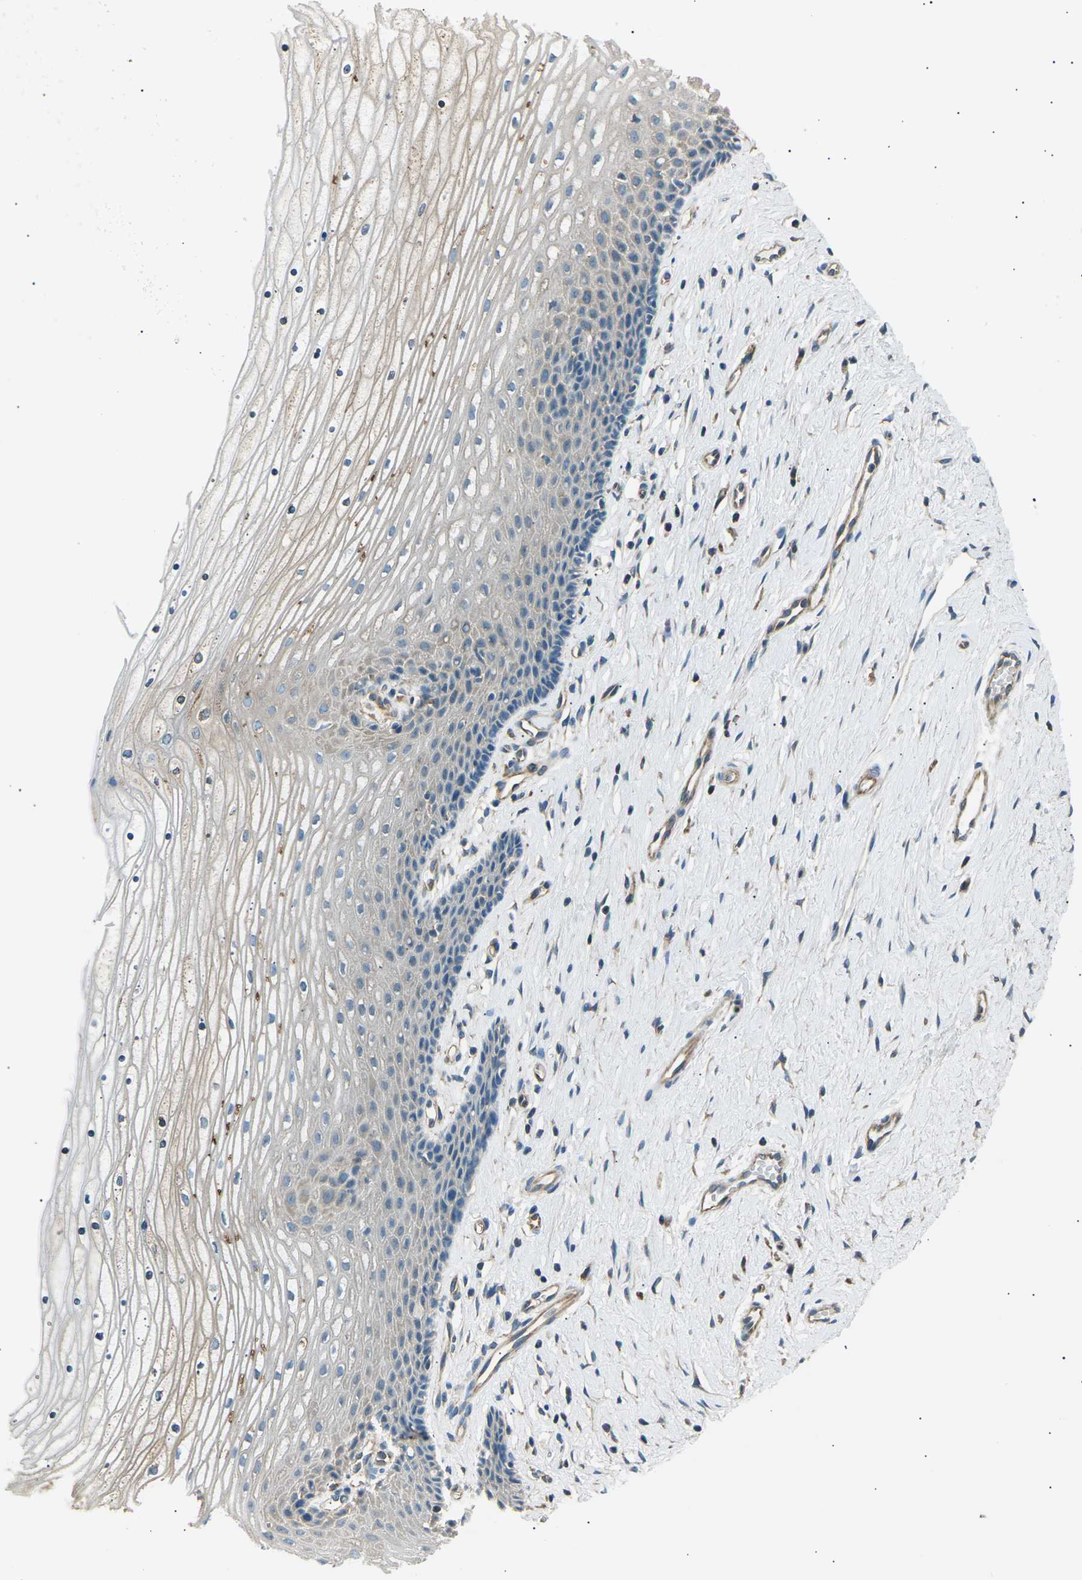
{"staining": {"intensity": "weak", "quantity": "<25%", "location": "cytoplasmic/membranous"}, "tissue": "cervix", "cell_type": "Glandular cells", "image_type": "normal", "snomed": [{"axis": "morphology", "description": "Normal tissue, NOS"}, {"axis": "topography", "description": "Cervix"}], "caption": "Immunohistochemistry histopathology image of normal human cervix stained for a protein (brown), which exhibits no expression in glandular cells.", "gene": "SLK", "patient": {"sex": "female", "age": 39}}